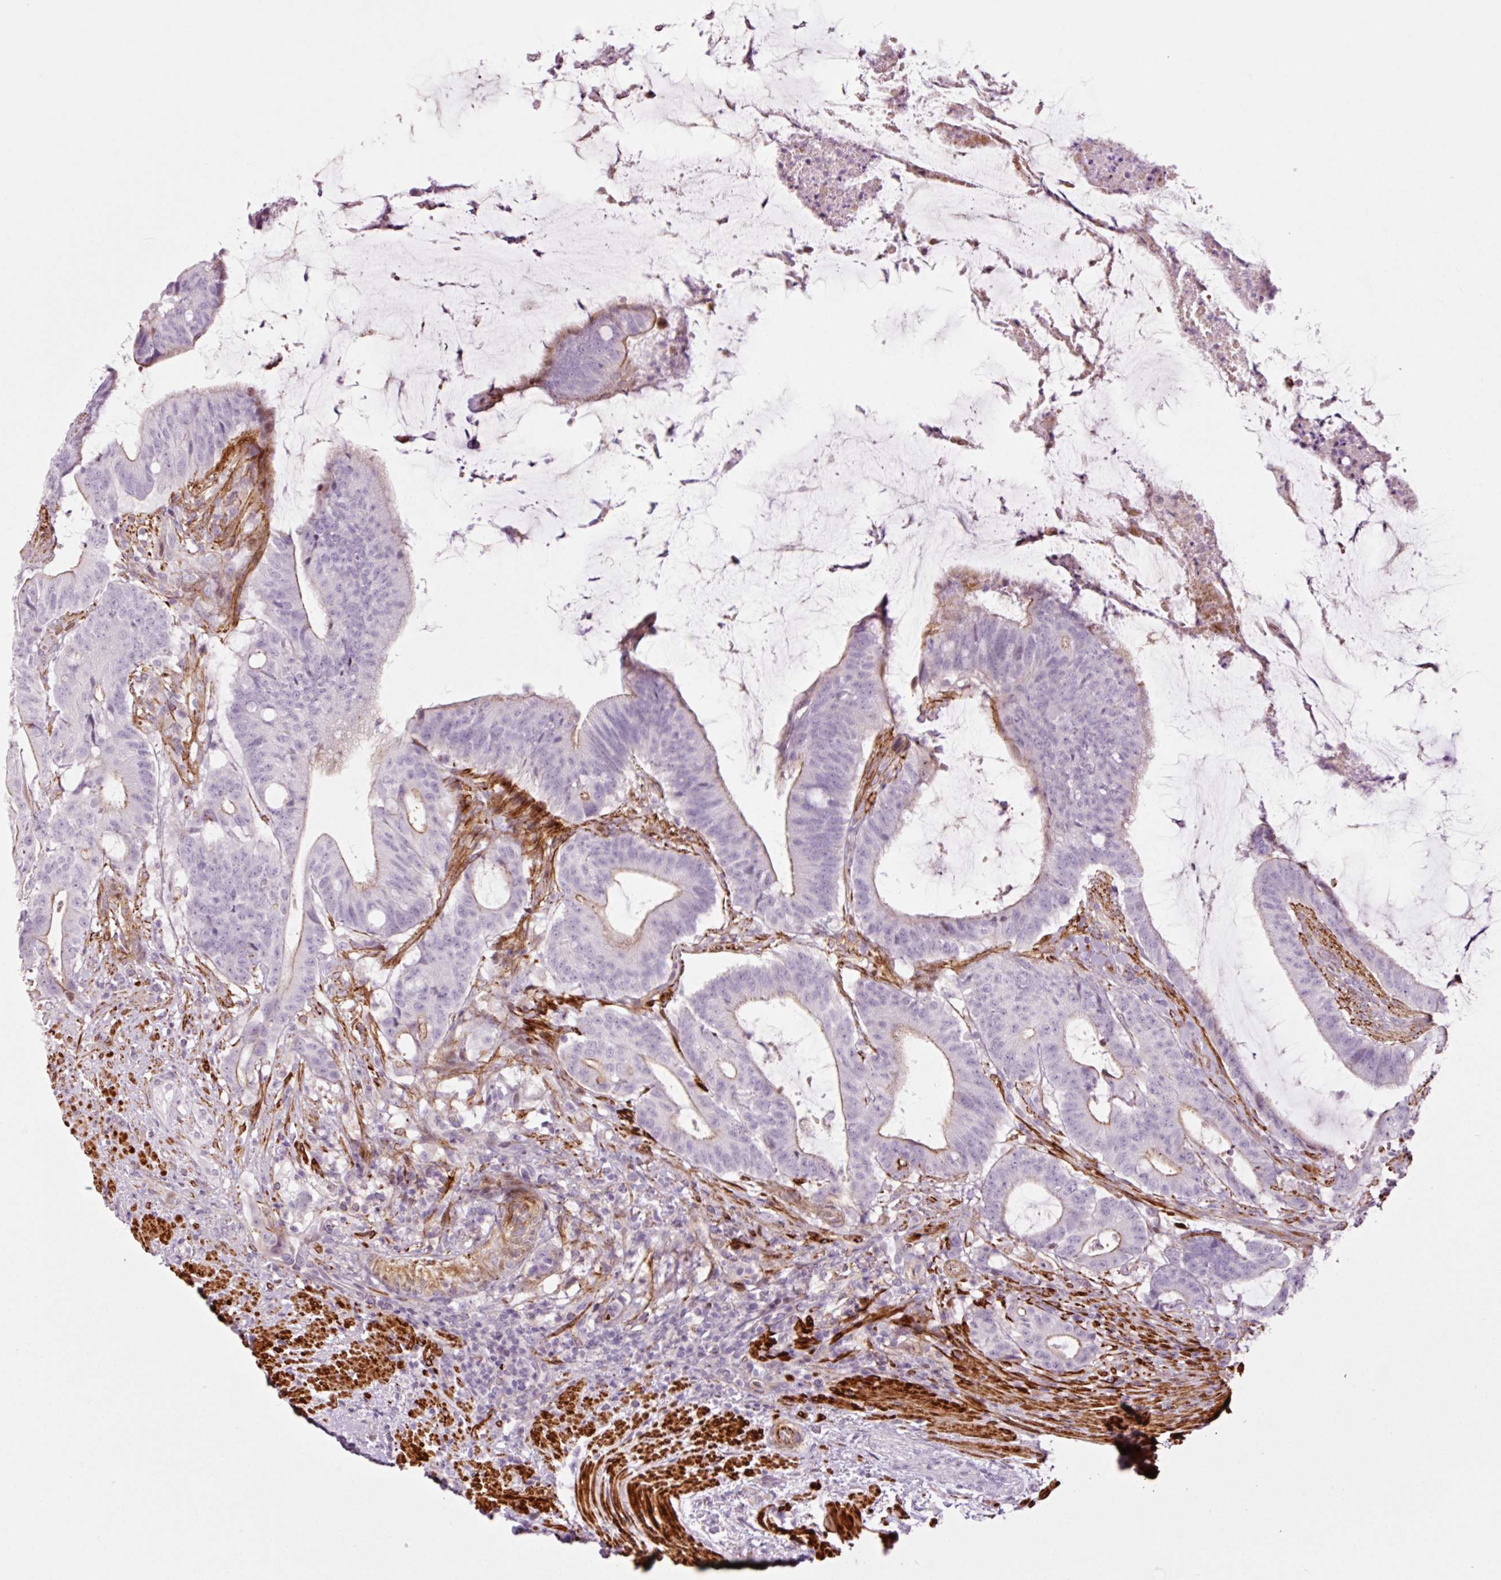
{"staining": {"intensity": "weak", "quantity": "25%-75%", "location": "cytoplasmic/membranous"}, "tissue": "colorectal cancer", "cell_type": "Tumor cells", "image_type": "cancer", "snomed": [{"axis": "morphology", "description": "Adenocarcinoma, NOS"}, {"axis": "topography", "description": "Colon"}], "caption": "Adenocarcinoma (colorectal) stained with a protein marker shows weak staining in tumor cells.", "gene": "ANKRD20A1", "patient": {"sex": "female", "age": 43}}